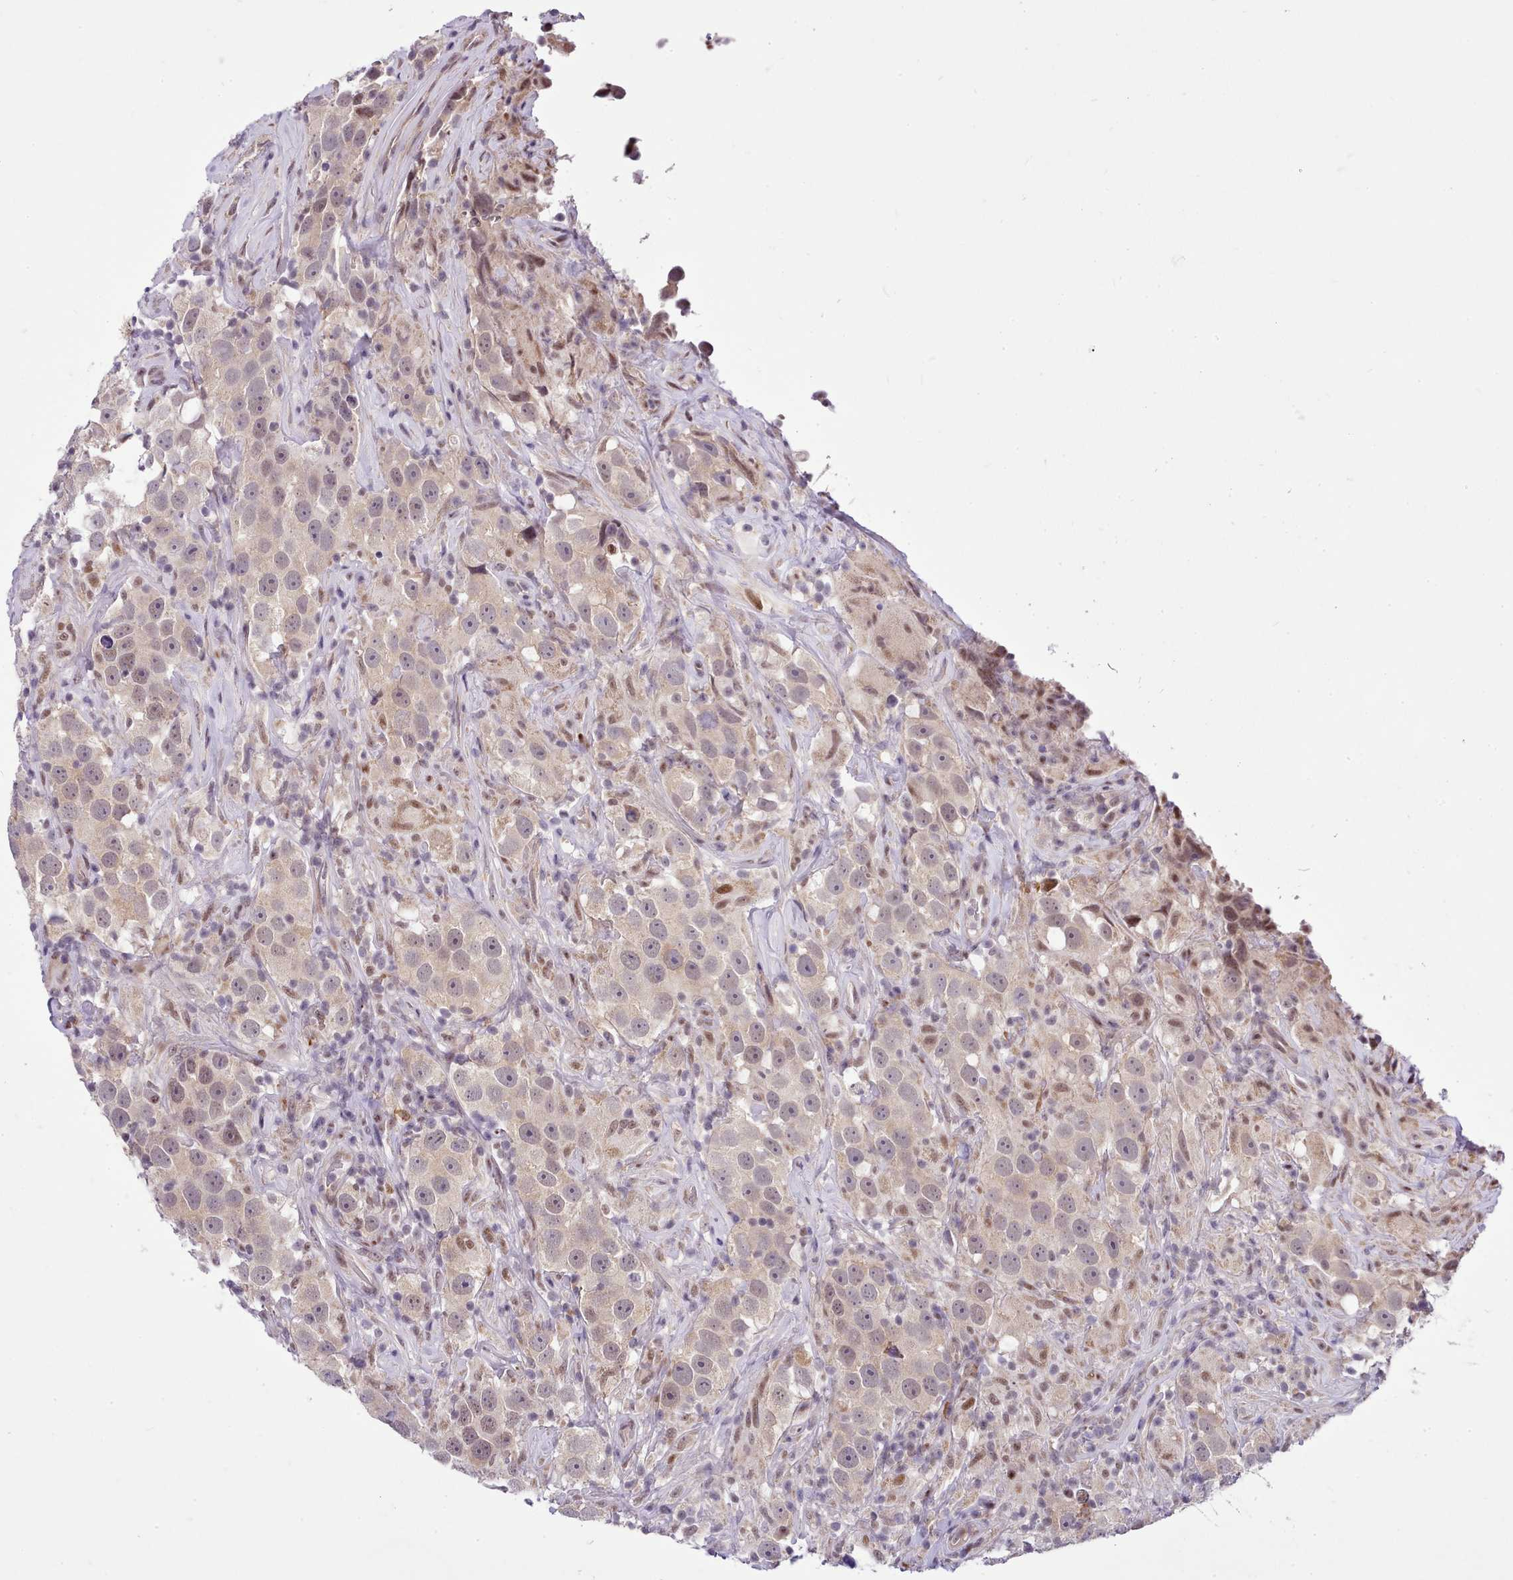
{"staining": {"intensity": "weak", "quantity": "<25%", "location": "cytoplasmic/membranous,nuclear"}, "tissue": "testis cancer", "cell_type": "Tumor cells", "image_type": "cancer", "snomed": [{"axis": "morphology", "description": "Seminoma, NOS"}, {"axis": "topography", "description": "Testis"}], "caption": "This is an immunohistochemistry image of human testis cancer. There is no expression in tumor cells.", "gene": "HOXB7", "patient": {"sex": "male", "age": 49}}